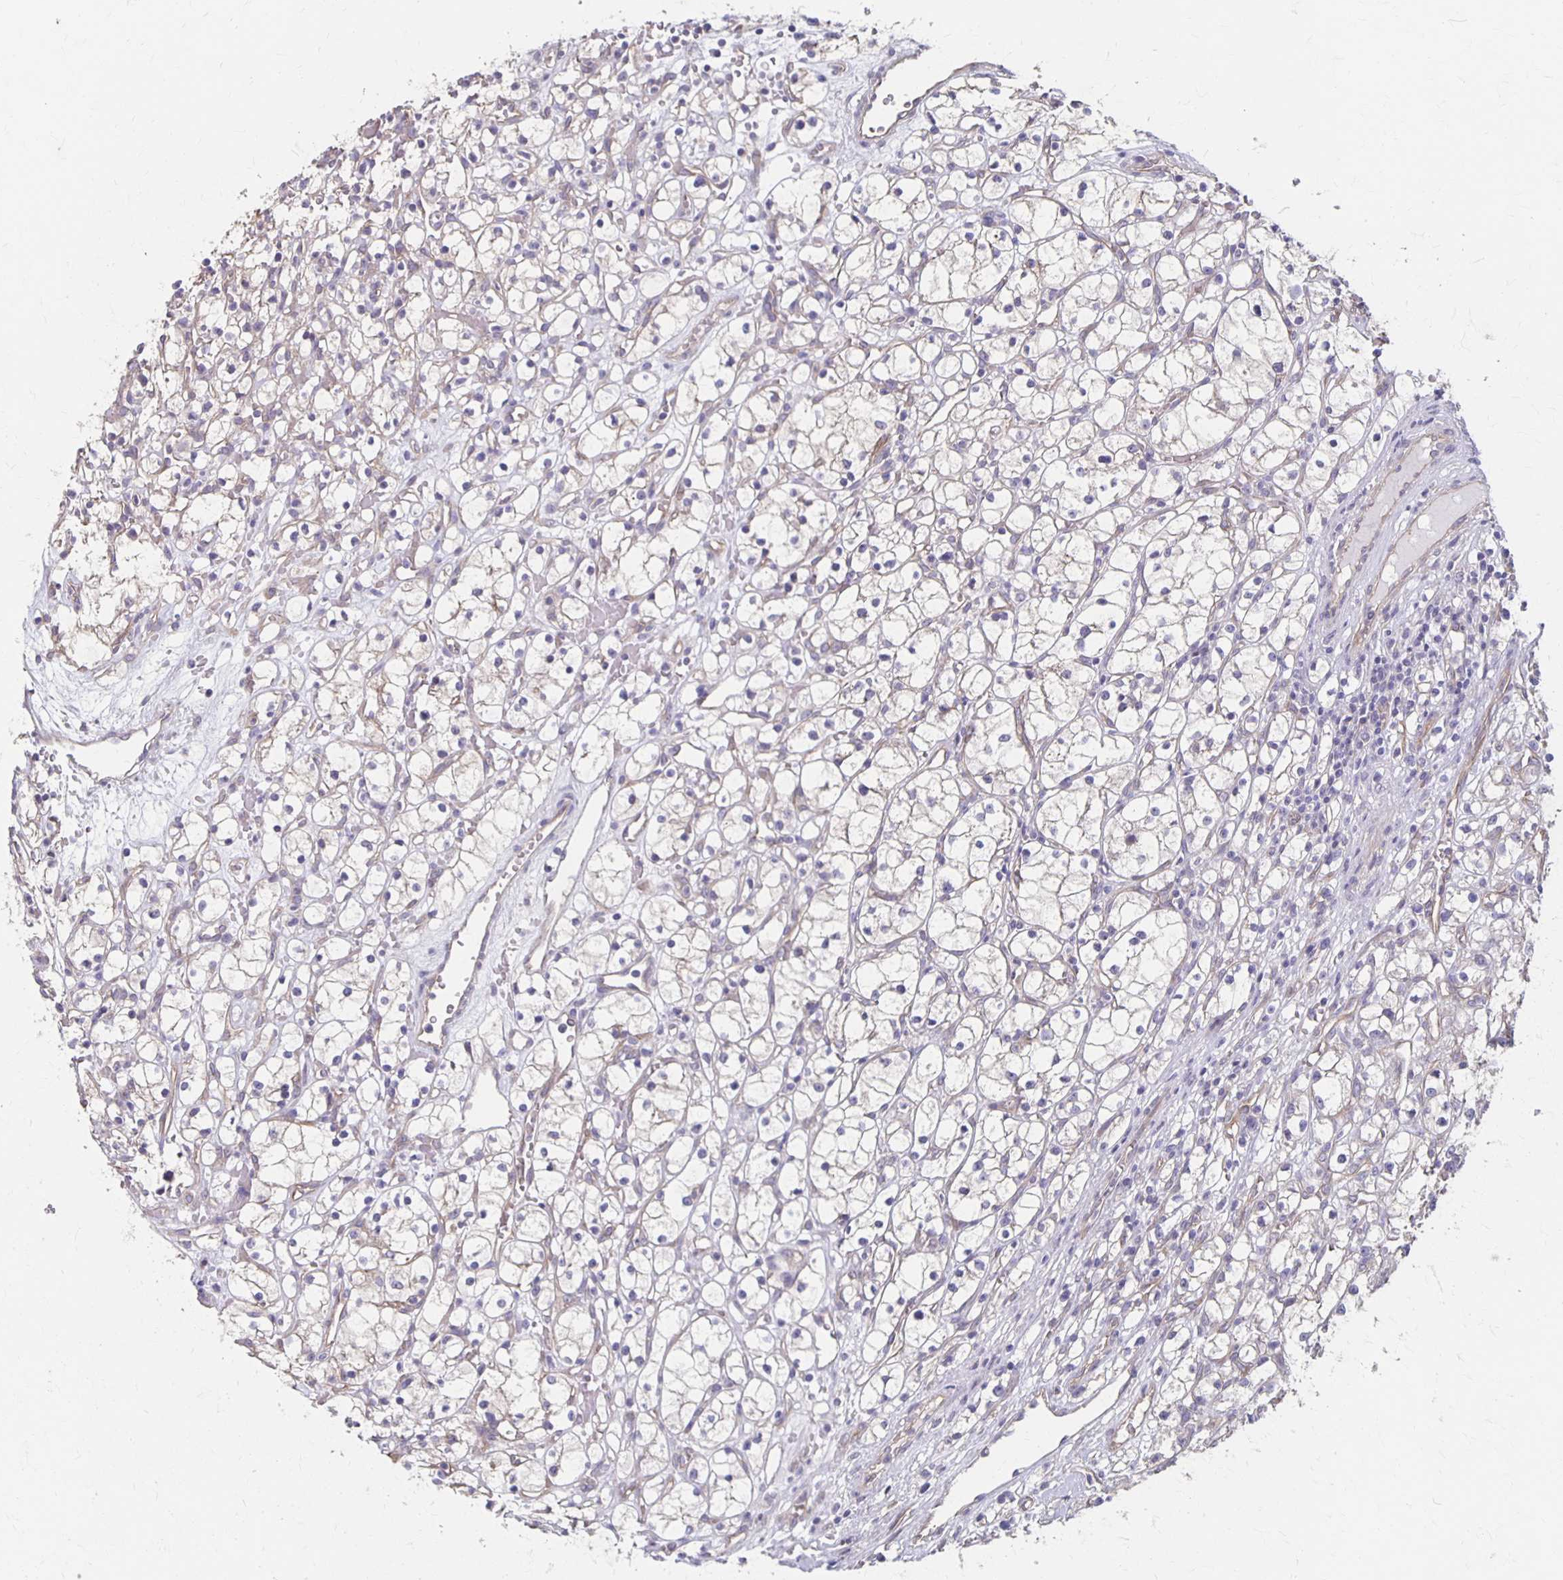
{"staining": {"intensity": "negative", "quantity": "none", "location": "none"}, "tissue": "renal cancer", "cell_type": "Tumor cells", "image_type": "cancer", "snomed": [{"axis": "morphology", "description": "Adenocarcinoma, NOS"}, {"axis": "topography", "description": "Kidney"}], "caption": "The micrograph displays no staining of tumor cells in renal cancer.", "gene": "PPP1R3E", "patient": {"sex": "female", "age": 59}}